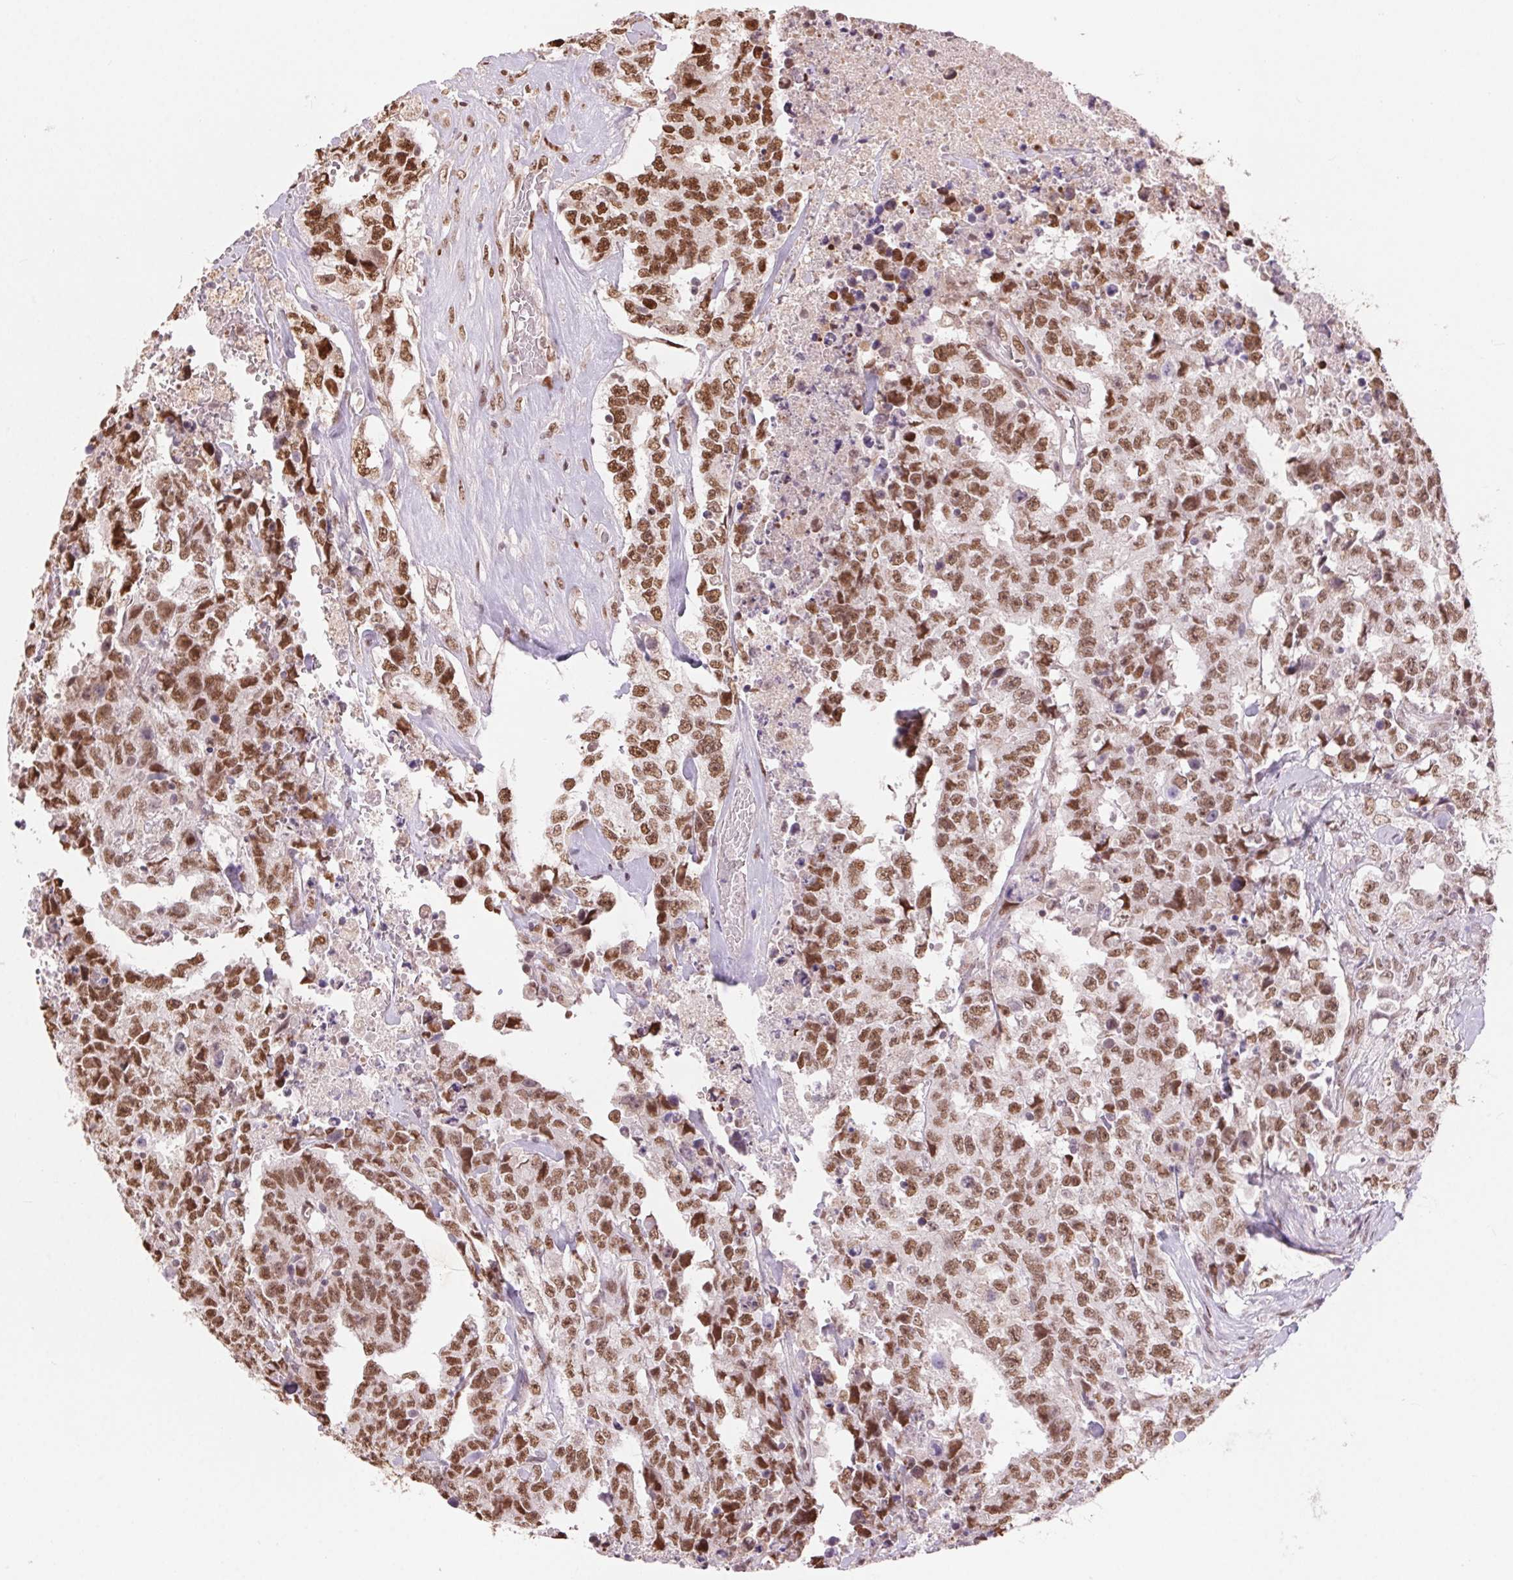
{"staining": {"intensity": "strong", "quantity": ">75%", "location": "nuclear"}, "tissue": "testis cancer", "cell_type": "Tumor cells", "image_type": "cancer", "snomed": [{"axis": "morphology", "description": "Carcinoma, Embryonal, NOS"}, {"axis": "topography", "description": "Testis"}], "caption": "There is high levels of strong nuclear expression in tumor cells of testis cancer (embryonal carcinoma), as demonstrated by immunohistochemical staining (brown color).", "gene": "RAD23A", "patient": {"sex": "male", "age": 24}}